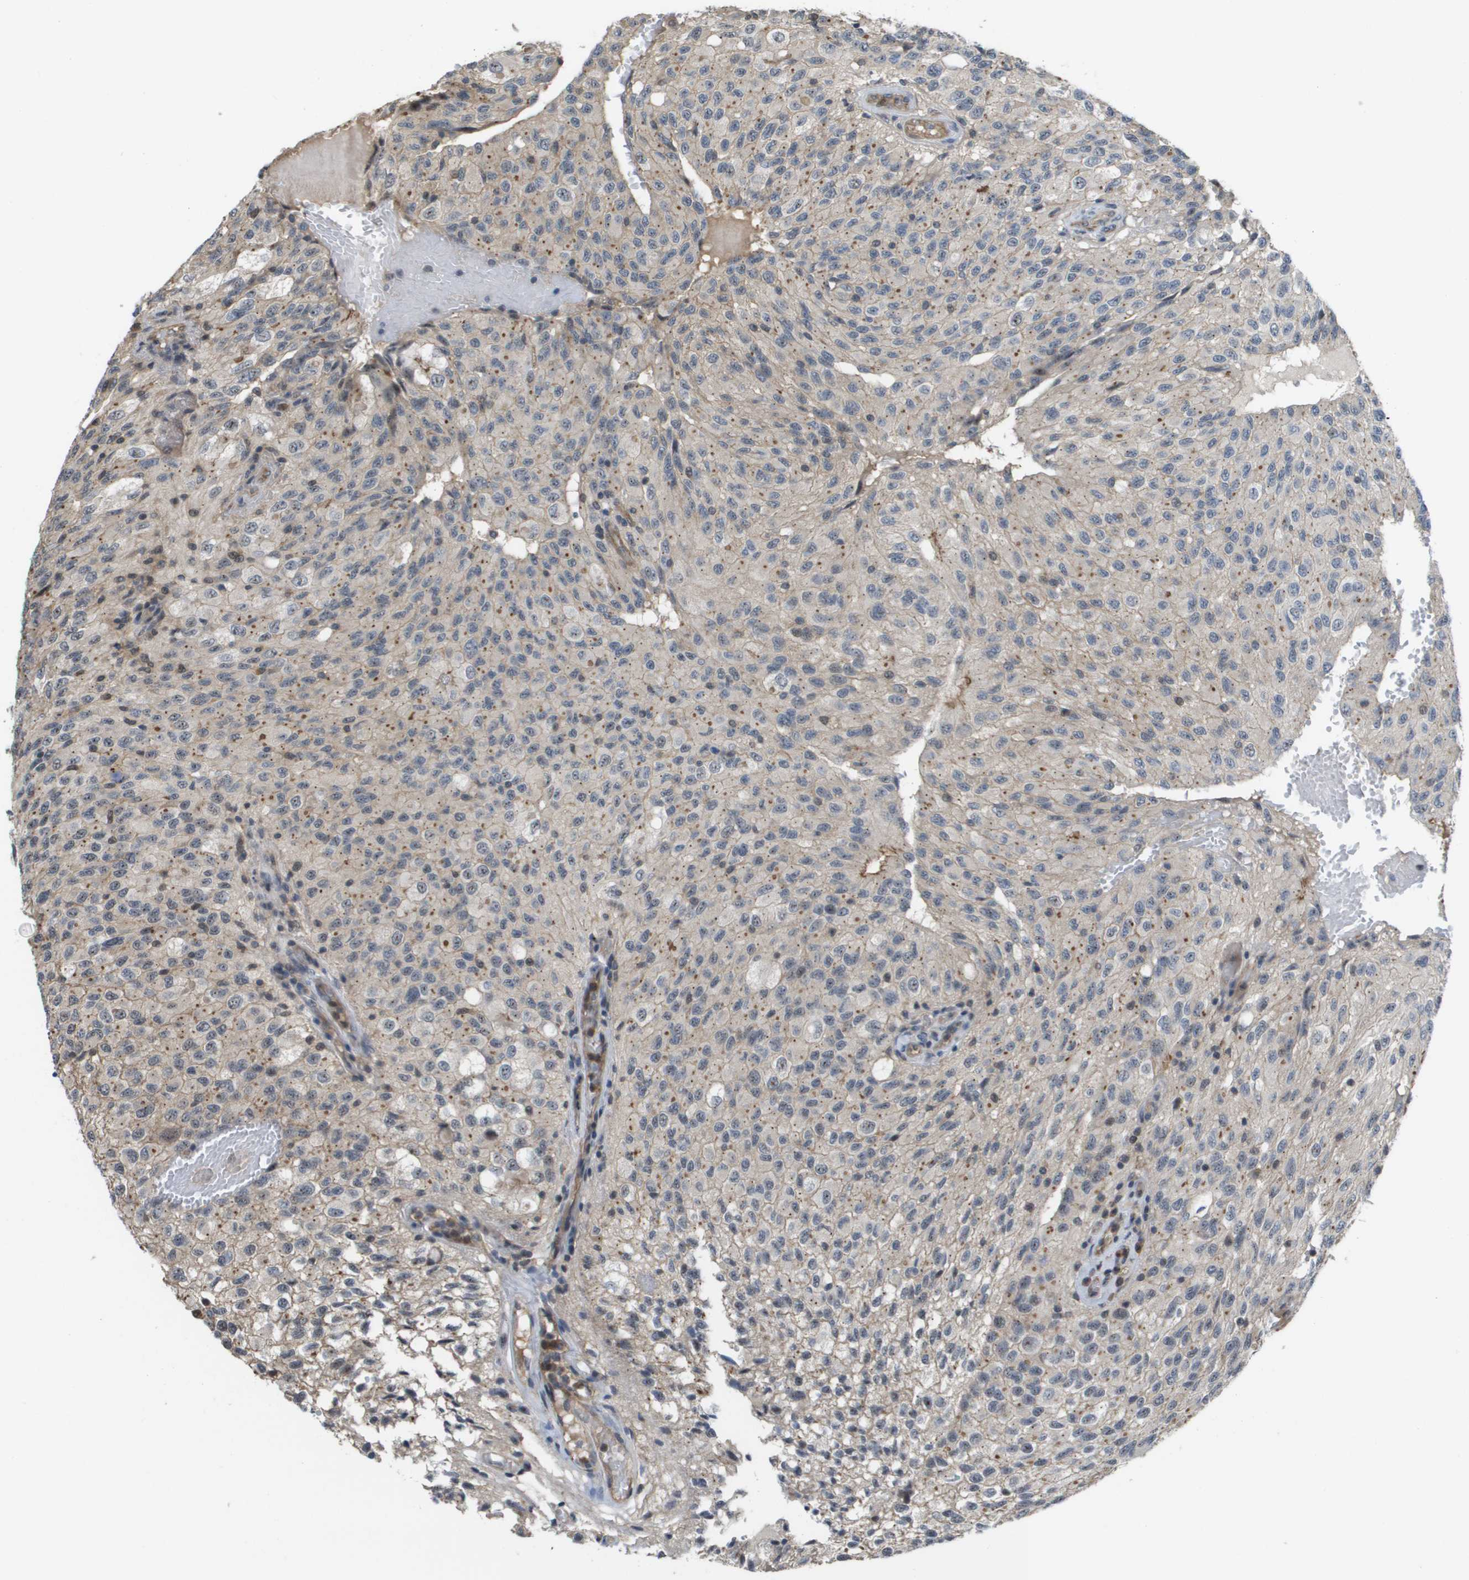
{"staining": {"intensity": "negative", "quantity": "none", "location": "none"}, "tissue": "glioma", "cell_type": "Tumor cells", "image_type": "cancer", "snomed": [{"axis": "morphology", "description": "Glioma, malignant, High grade"}, {"axis": "topography", "description": "Brain"}], "caption": "This is an IHC histopathology image of human malignant glioma (high-grade). There is no staining in tumor cells.", "gene": "RNF112", "patient": {"sex": "male", "age": 32}}